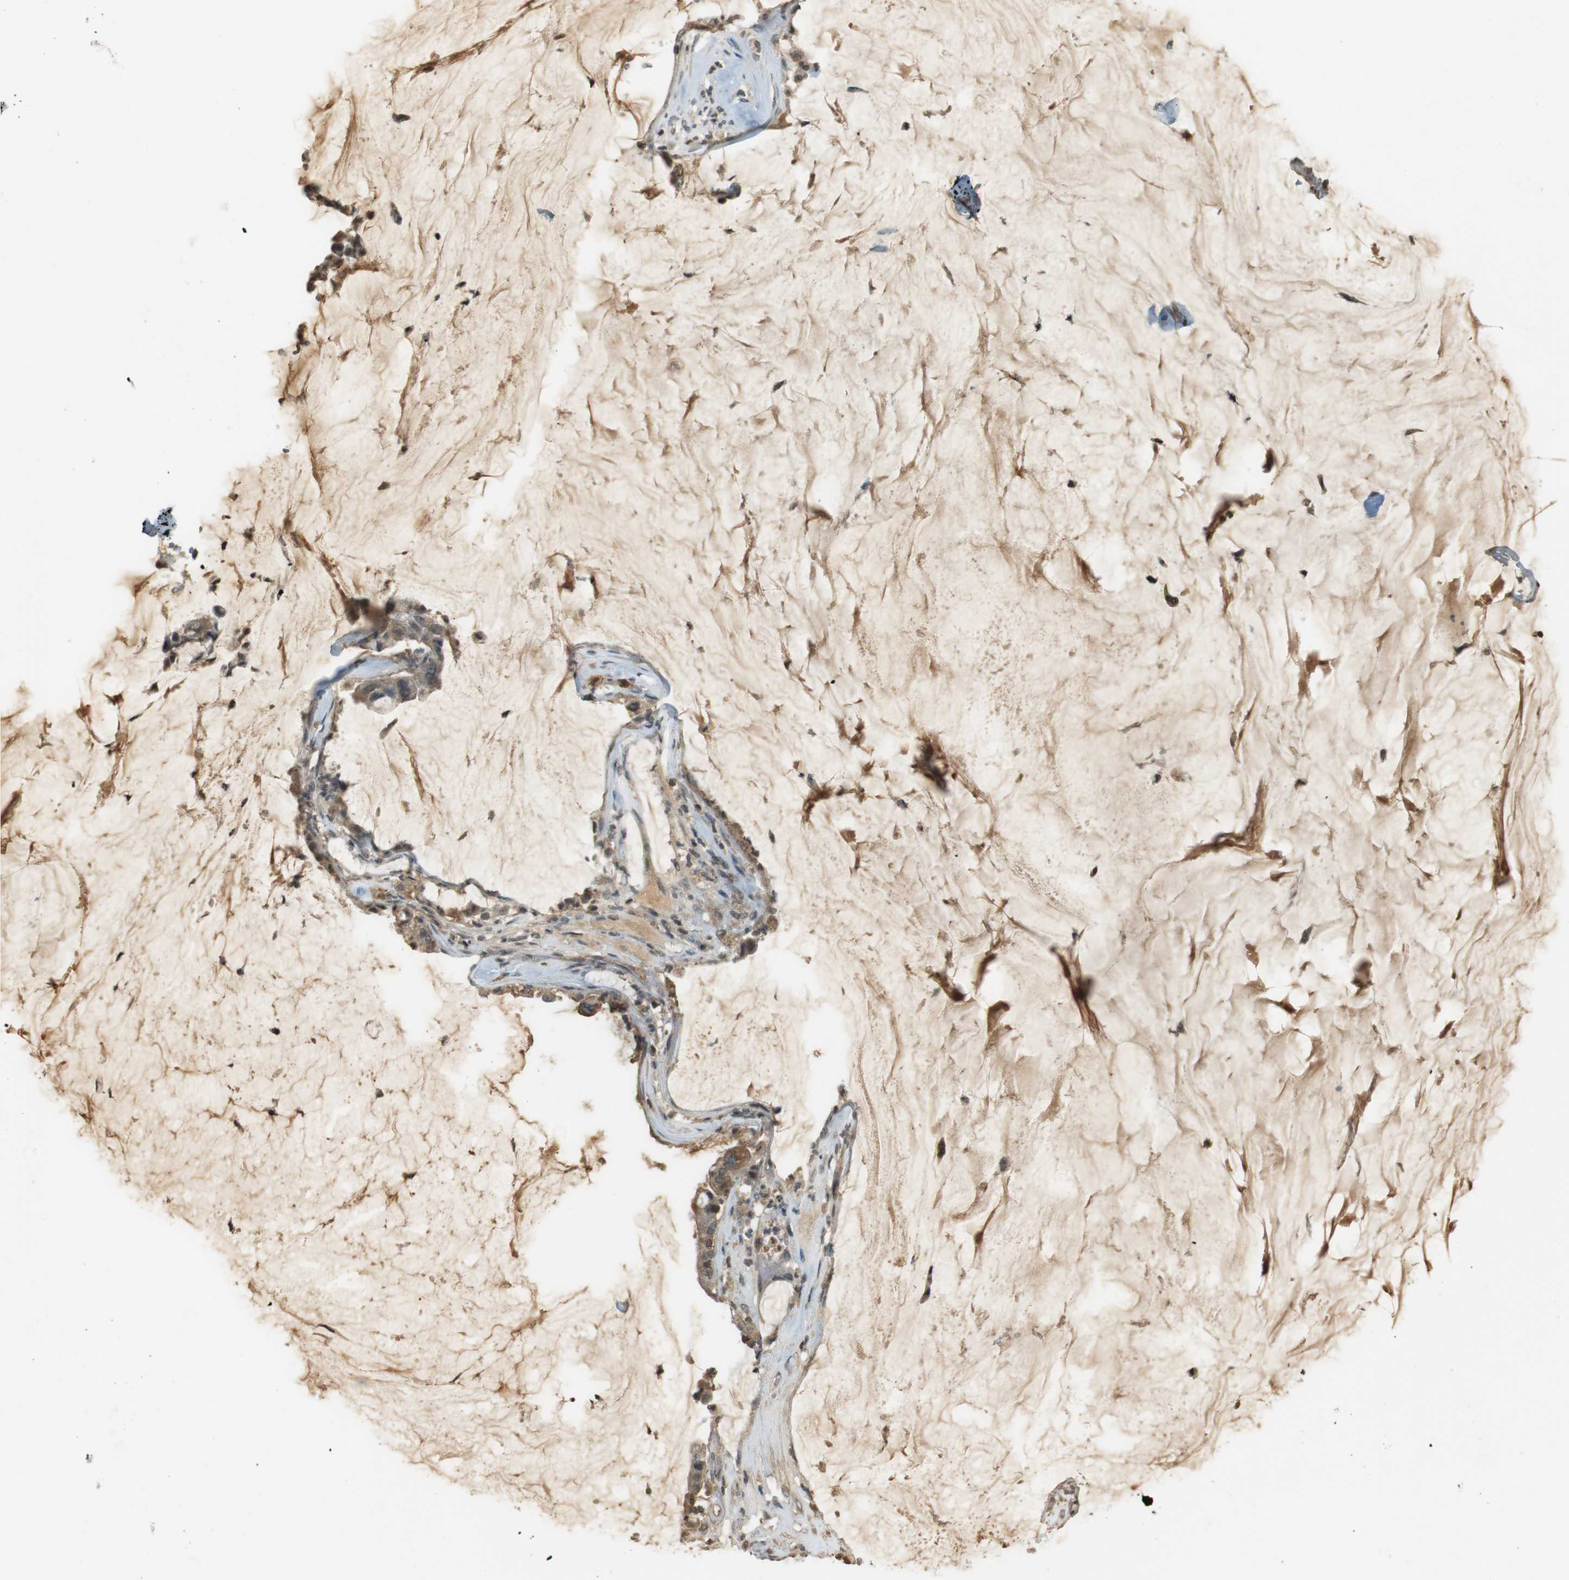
{"staining": {"intensity": "weak", "quantity": ">75%", "location": "cytoplasmic/membranous"}, "tissue": "pancreatic cancer", "cell_type": "Tumor cells", "image_type": "cancer", "snomed": [{"axis": "morphology", "description": "Adenocarcinoma, NOS"}, {"axis": "topography", "description": "Pancreas"}], "caption": "Immunohistochemical staining of adenocarcinoma (pancreatic) displays weak cytoplasmic/membranous protein staining in approximately >75% of tumor cells.", "gene": "SRR", "patient": {"sex": "male", "age": 41}}